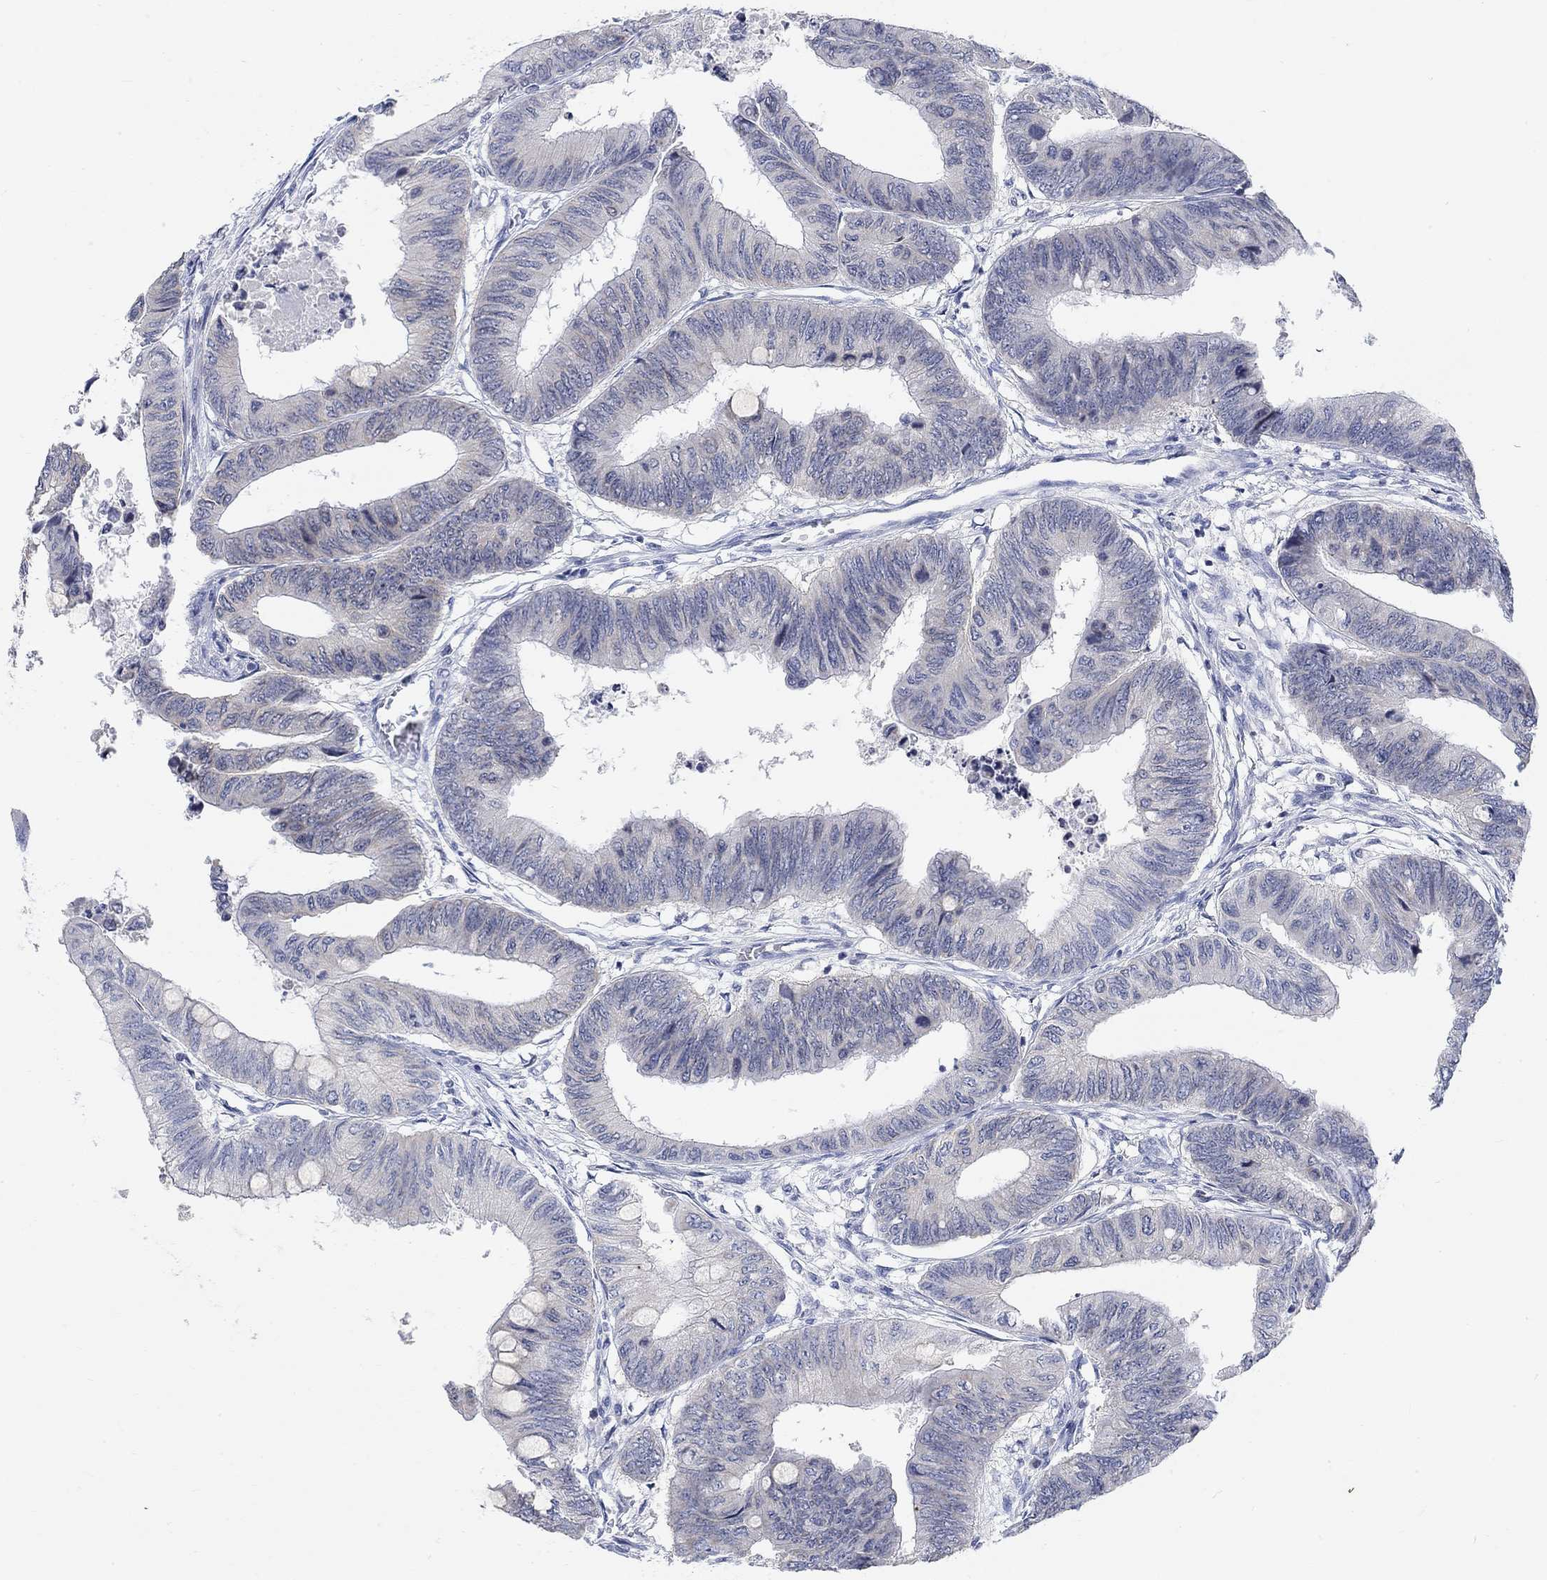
{"staining": {"intensity": "negative", "quantity": "none", "location": "none"}, "tissue": "colorectal cancer", "cell_type": "Tumor cells", "image_type": "cancer", "snomed": [{"axis": "morphology", "description": "Normal tissue, NOS"}, {"axis": "morphology", "description": "Adenocarcinoma, NOS"}, {"axis": "topography", "description": "Rectum"}, {"axis": "topography", "description": "Peripheral nerve tissue"}], "caption": "A high-resolution histopathology image shows IHC staining of colorectal cancer, which demonstrates no significant expression in tumor cells.", "gene": "ATP6V1E2", "patient": {"sex": "male", "age": 92}}